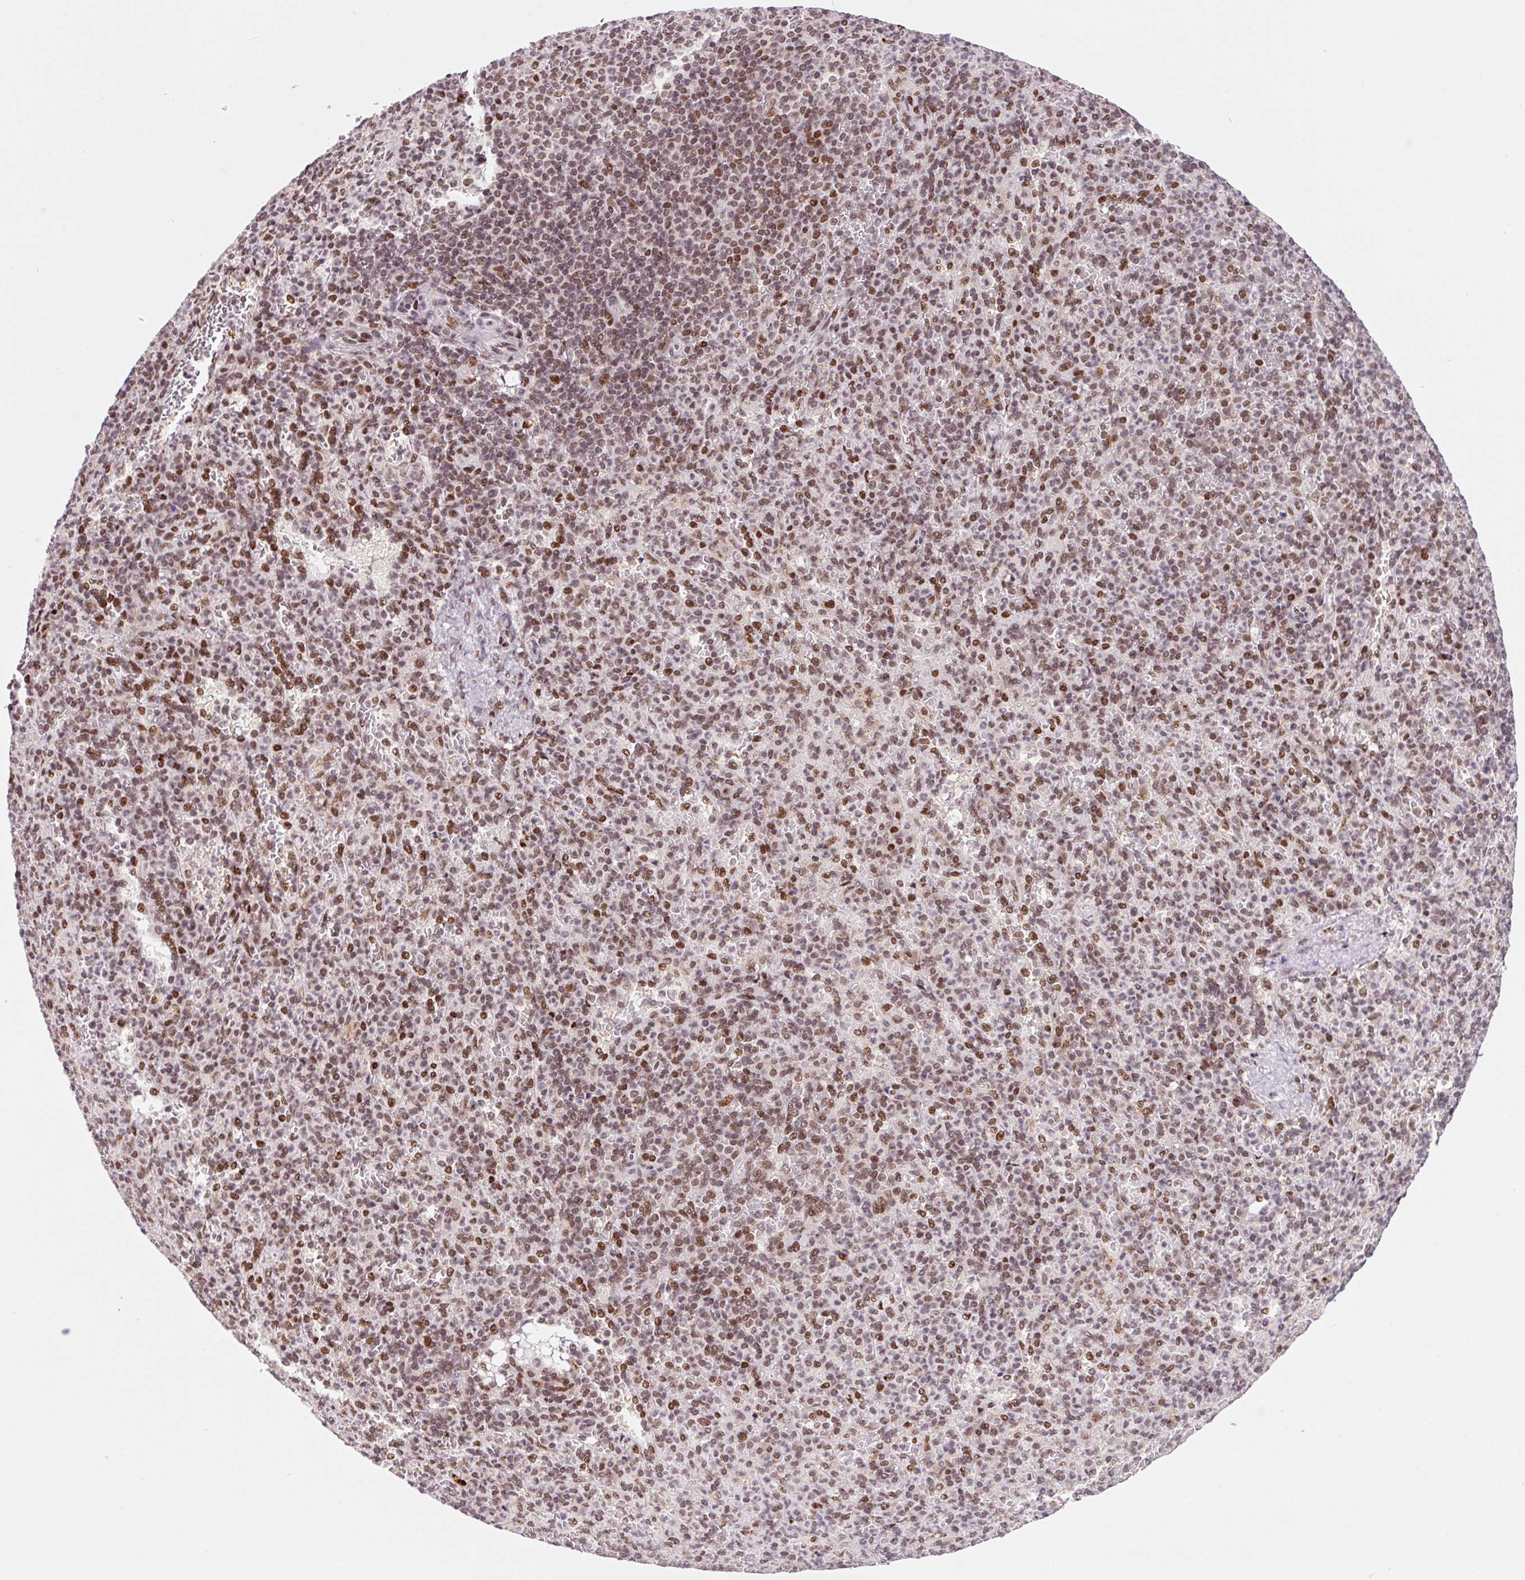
{"staining": {"intensity": "moderate", "quantity": ">75%", "location": "nuclear"}, "tissue": "spleen", "cell_type": "Cells in red pulp", "image_type": "normal", "snomed": [{"axis": "morphology", "description": "Normal tissue, NOS"}, {"axis": "topography", "description": "Spleen"}], "caption": "A medium amount of moderate nuclear positivity is appreciated in about >75% of cells in red pulp in benign spleen. The staining is performed using DAB (3,3'-diaminobenzidine) brown chromogen to label protein expression. The nuclei are counter-stained blue using hematoxylin.", "gene": "CCNL2", "patient": {"sex": "female", "age": 74}}